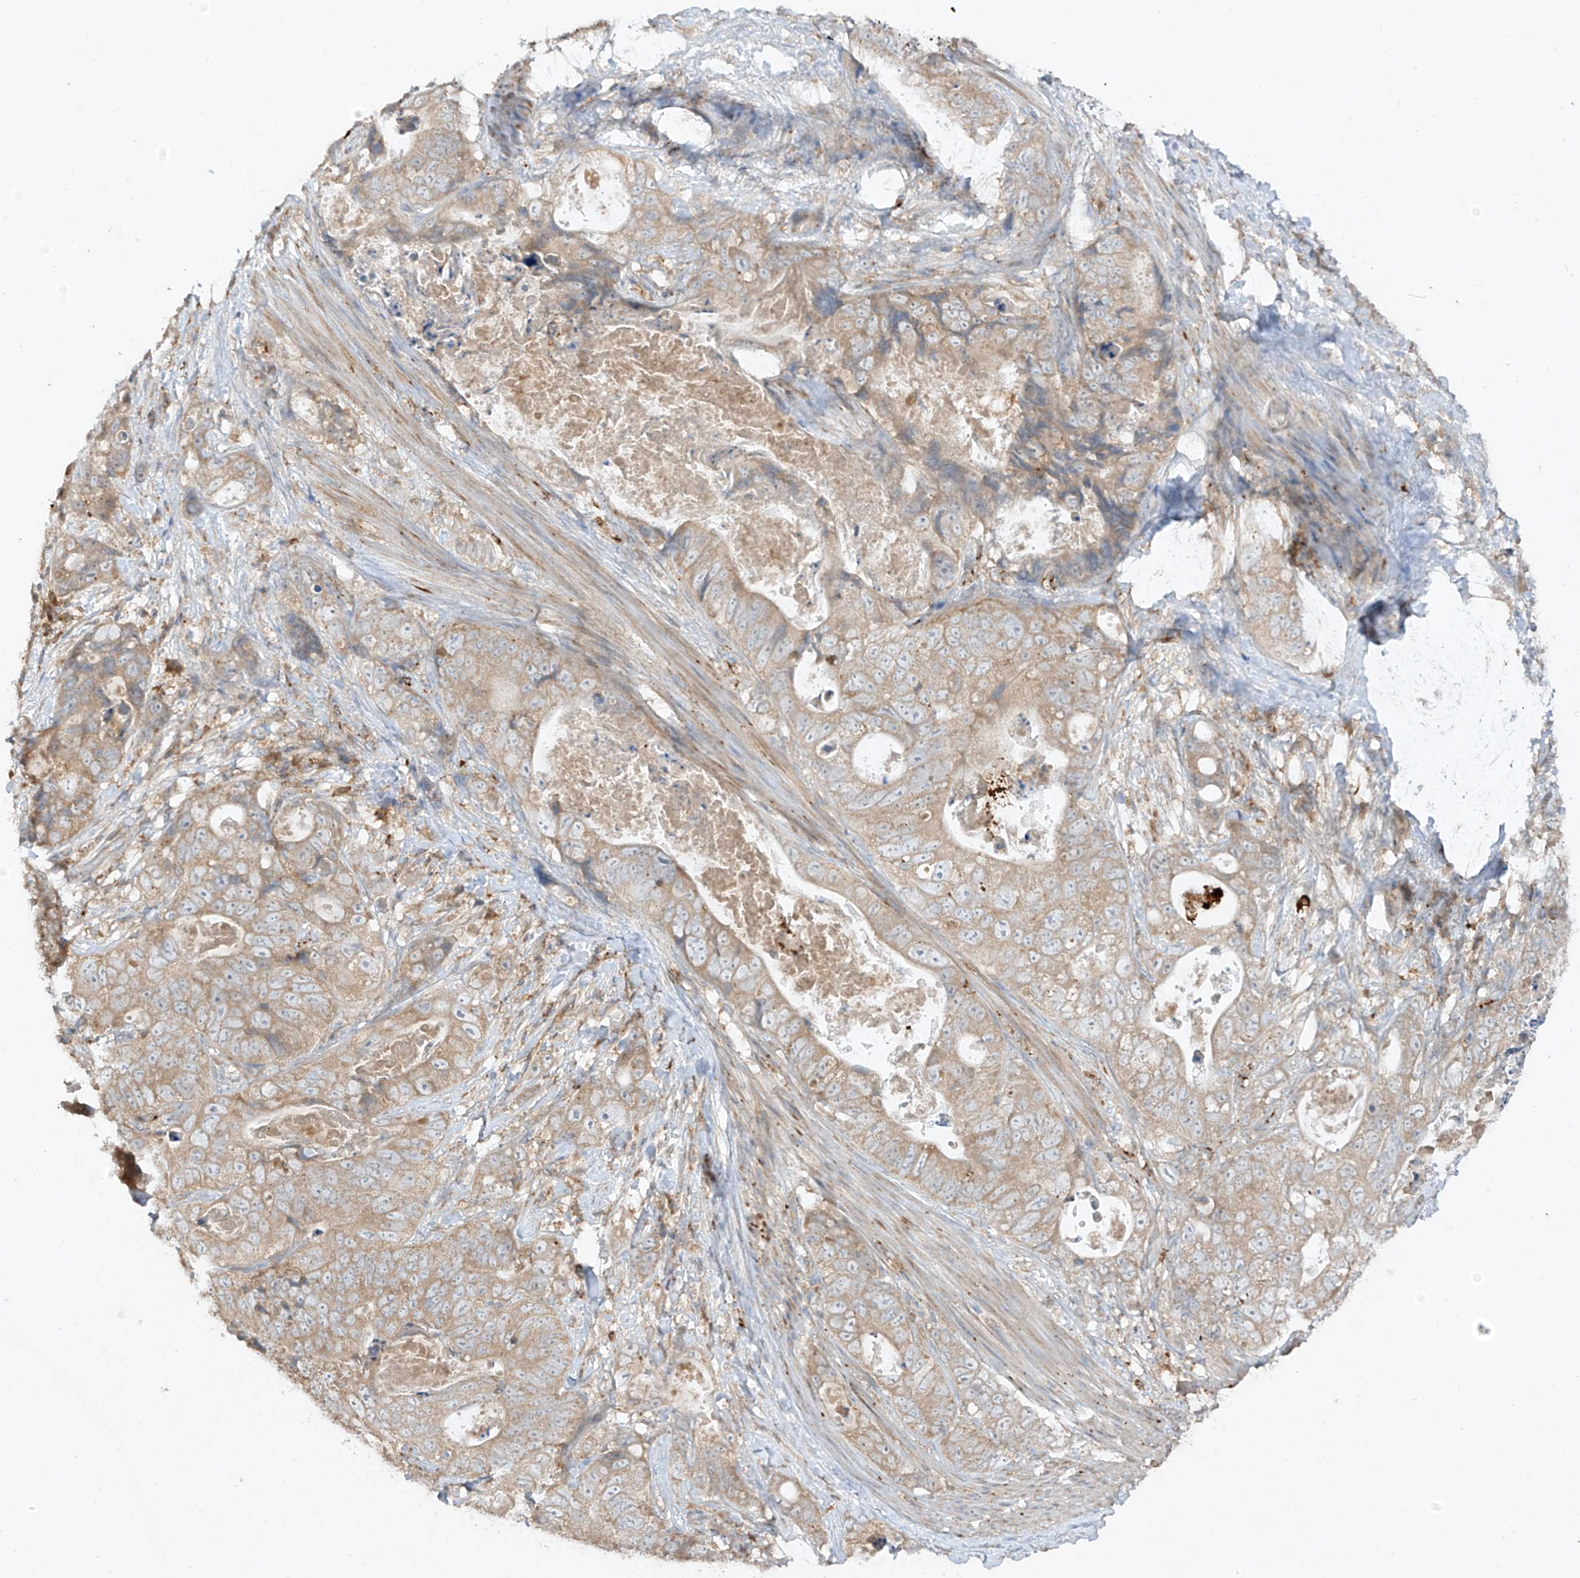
{"staining": {"intensity": "weak", "quantity": ">75%", "location": "cytoplasmic/membranous"}, "tissue": "stomach cancer", "cell_type": "Tumor cells", "image_type": "cancer", "snomed": [{"axis": "morphology", "description": "Normal tissue, NOS"}, {"axis": "morphology", "description": "Adenocarcinoma, NOS"}, {"axis": "topography", "description": "Stomach"}], "caption": "The immunohistochemical stain shows weak cytoplasmic/membranous expression in tumor cells of stomach cancer (adenocarcinoma) tissue.", "gene": "LDAH", "patient": {"sex": "female", "age": 89}}